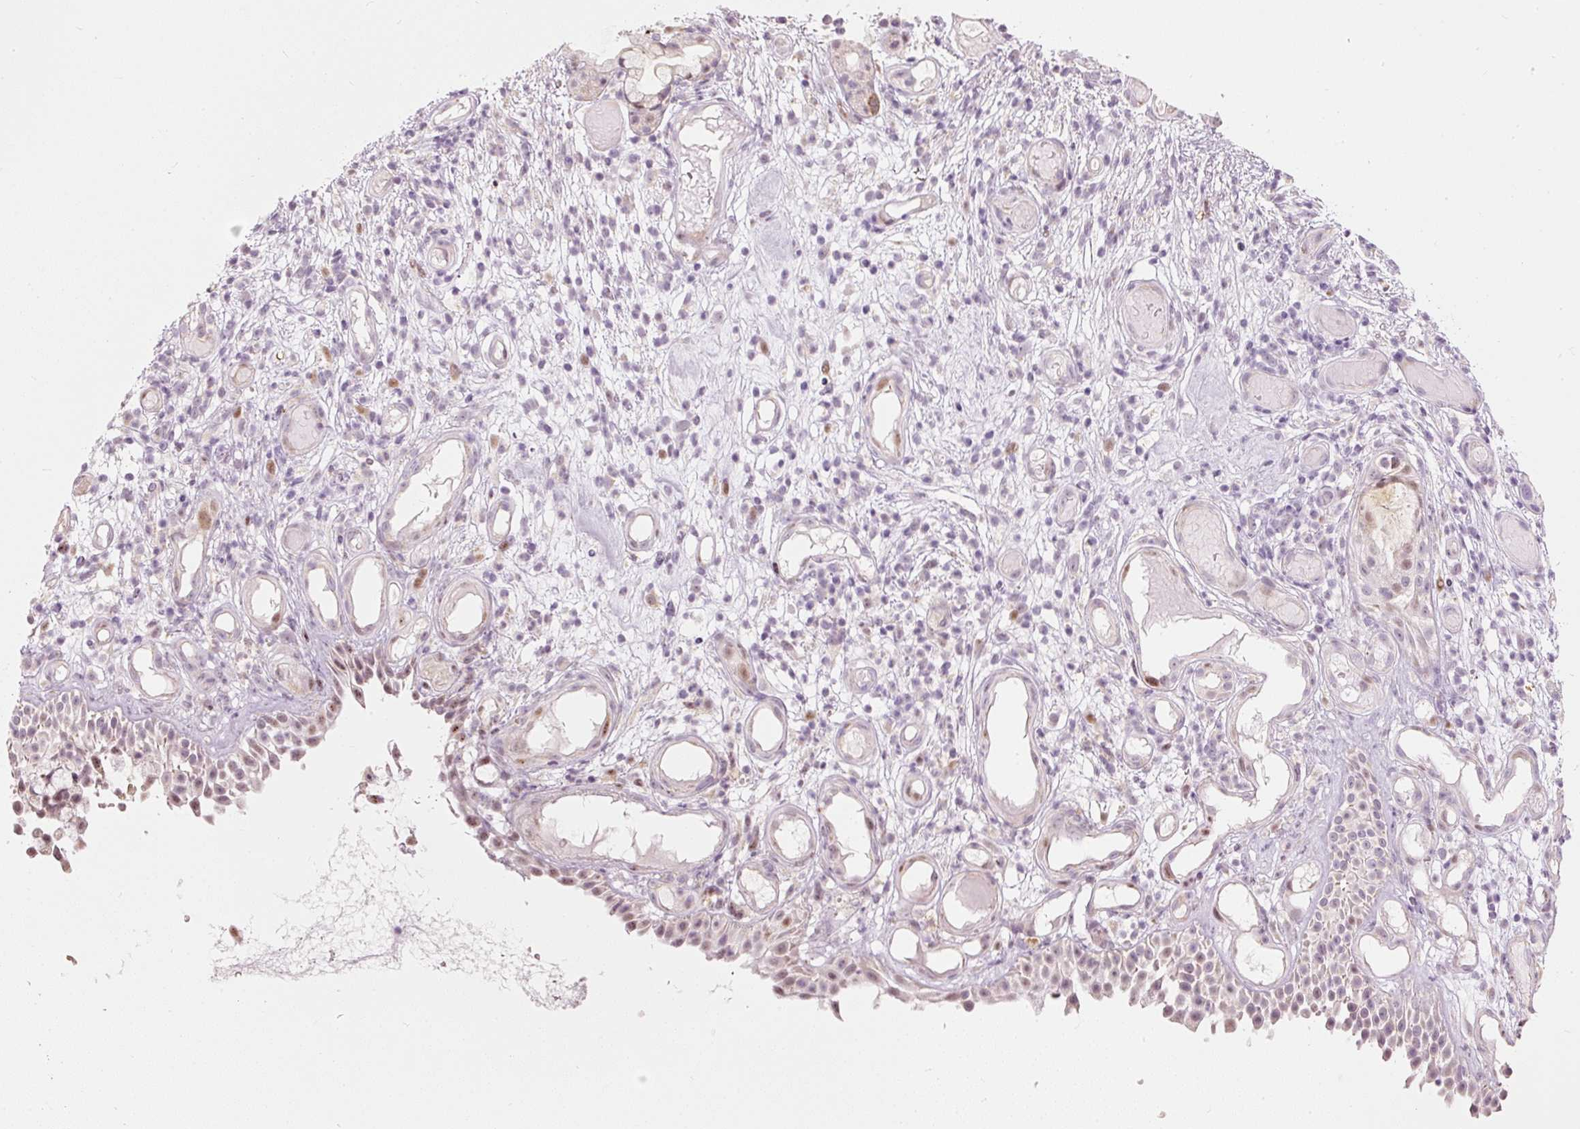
{"staining": {"intensity": "weak", "quantity": "<25%", "location": "cytoplasmic/membranous,nuclear"}, "tissue": "nasopharynx", "cell_type": "Respiratory epithelial cells", "image_type": "normal", "snomed": [{"axis": "morphology", "description": "Normal tissue, NOS"}, {"axis": "morphology", "description": "Inflammation, NOS"}, {"axis": "topography", "description": "Nasopharynx"}], "caption": "DAB (3,3'-diaminobenzidine) immunohistochemical staining of unremarkable nasopharynx displays no significant staining in respiratory epithelial cells.", "gene": "RNF39", "patient": {"sex": "male", "age": 54}}